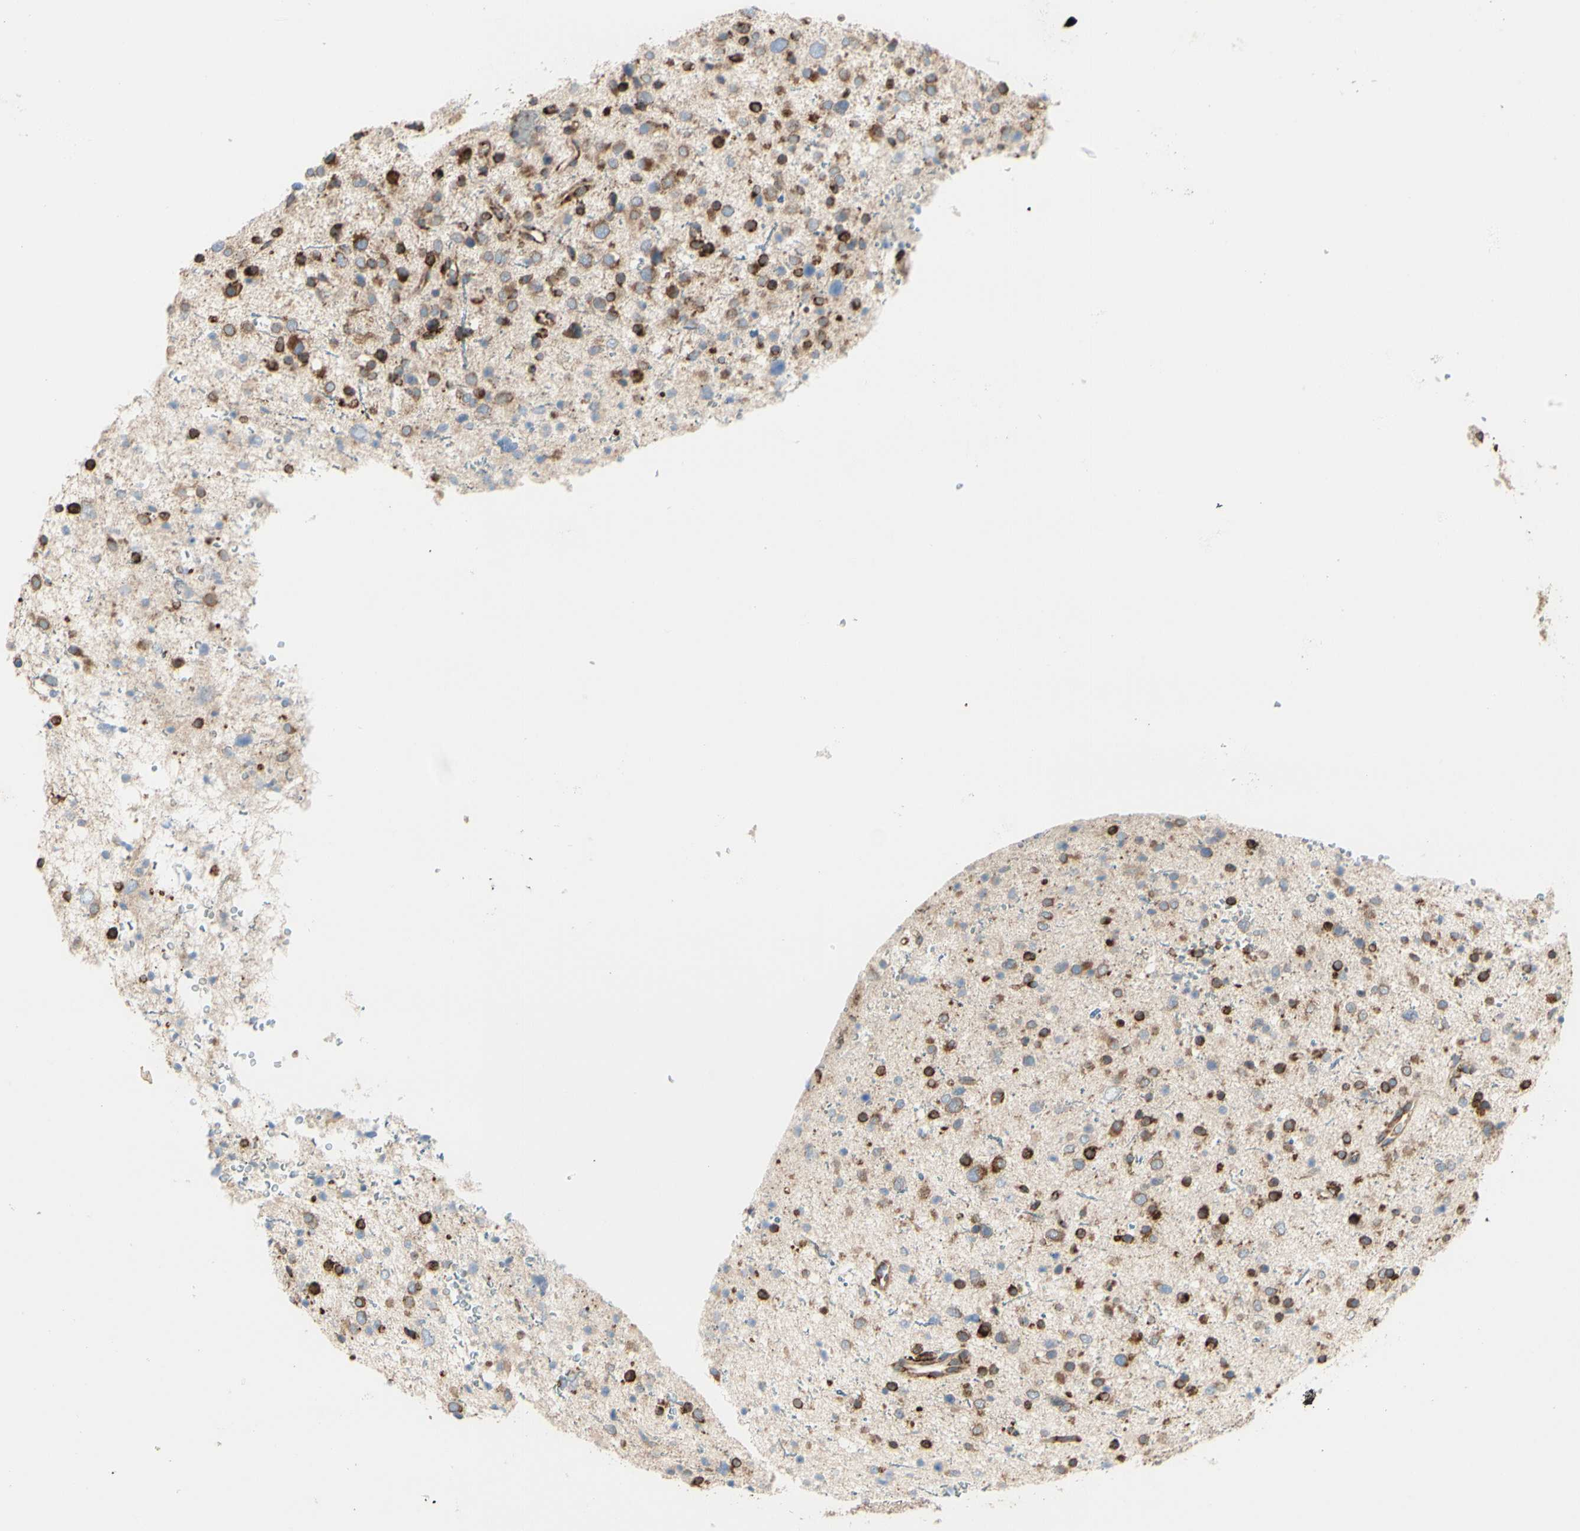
{"staining": {"intensity": "strong", "quantity": ">75%", "location": "cytoplasmic/membranous"}, "tissue": "glioma", "cell_type": "Tumor cells", "image_type": "cancer", "snomed": [{"axis": "morphology", "description": "Glioma, malignant, Low grade"}, {"axis": "topography", "description": "Brain"}], "caption": "Strong cytoplasmic/membranous positivity is identified in approximately >75% of tumor cells in low-grade glioma (malignant).", "gene": "RRBP1", "patient": {"sex": "female", "age": 37}}